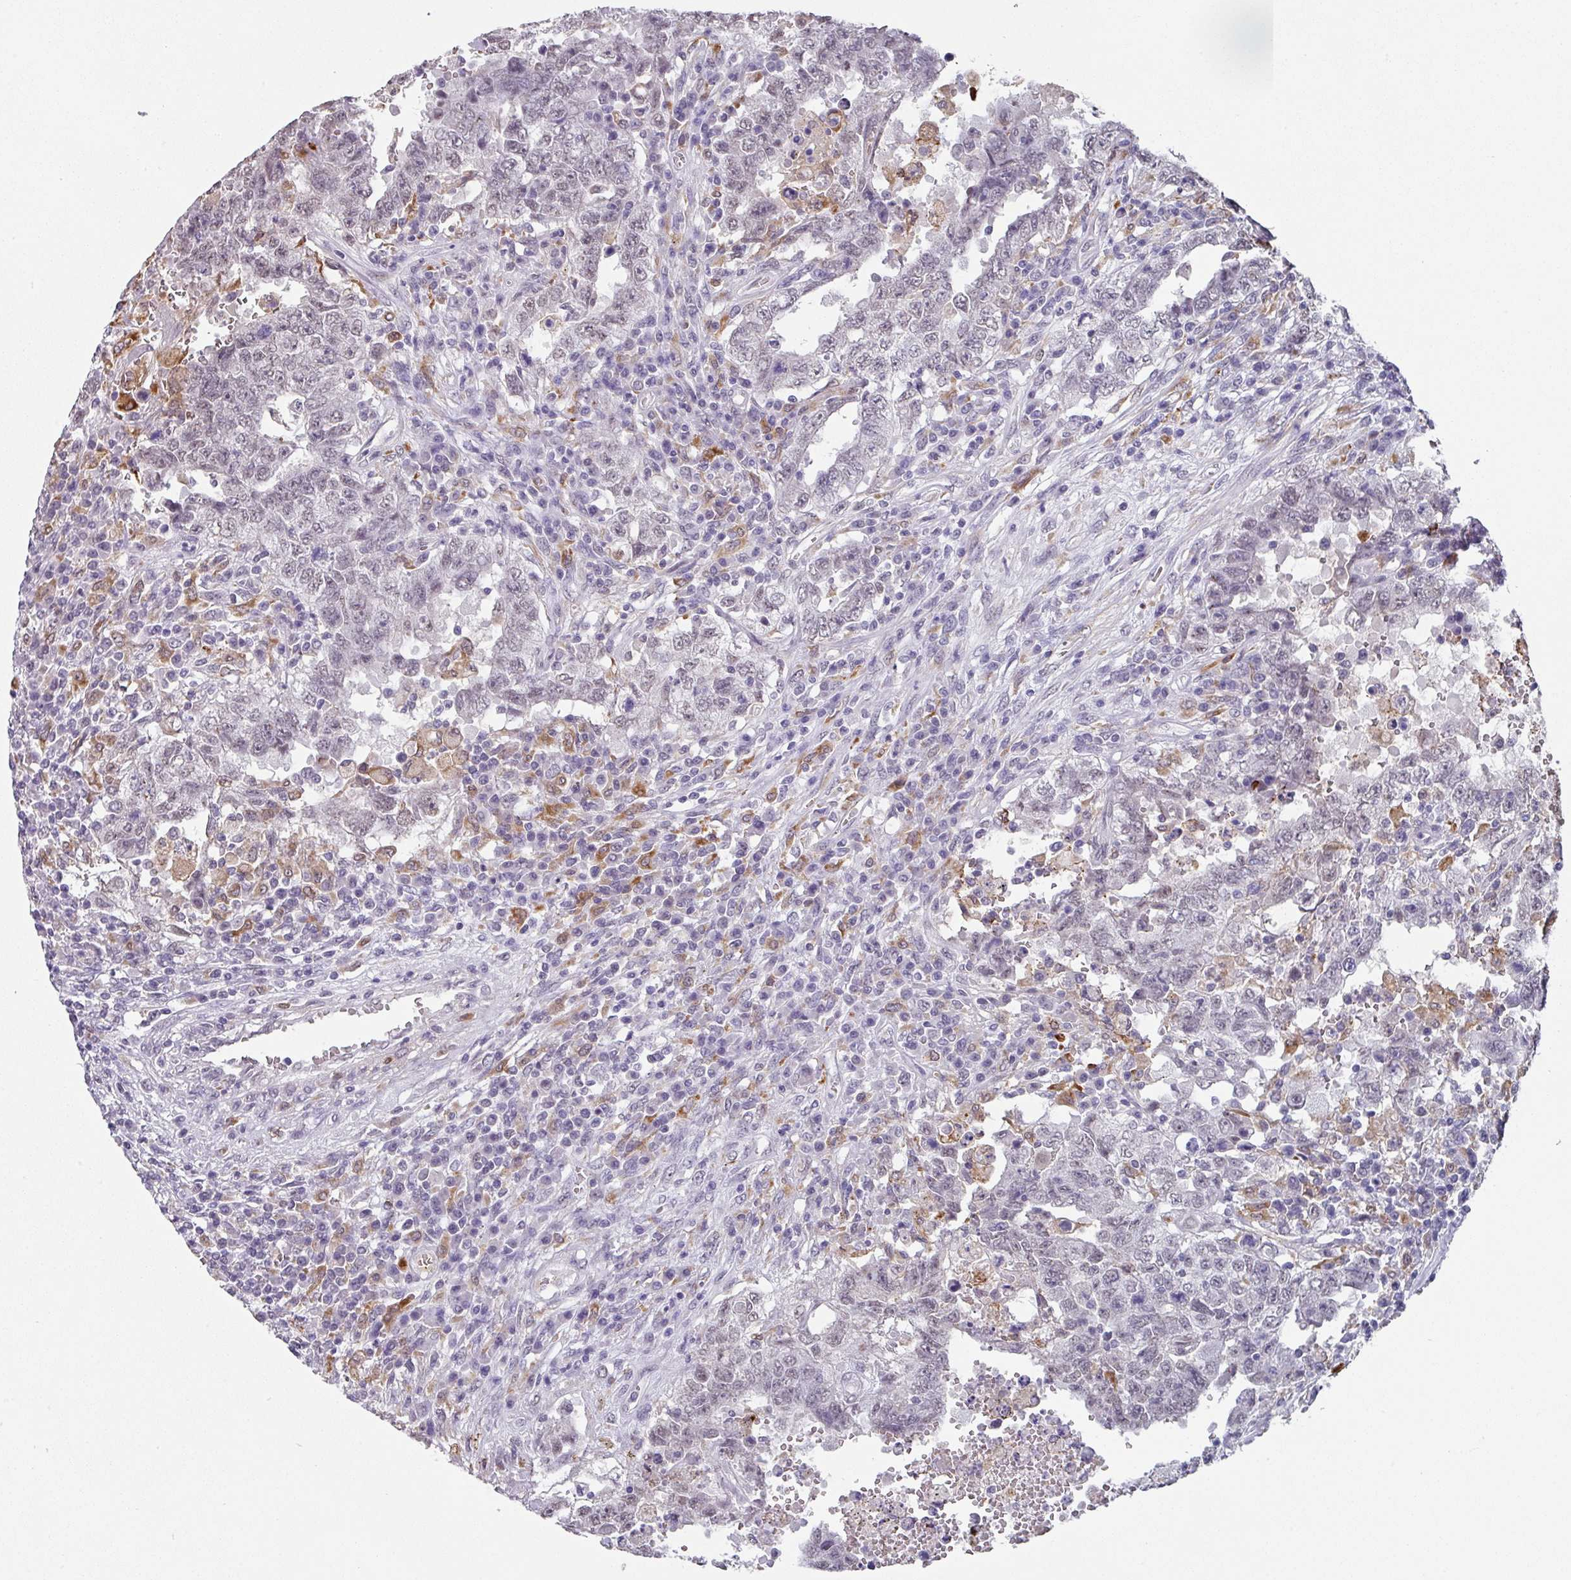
{"staining": {"intensity": "negative", "quantity": "none", "location": "none"}, "tissue": "testis cancer", "cell_type": "Tumor cells", "image_type": "cancer", "snomed": [{"axis": "morphology", "description": "Carcinoma, Embryonal, NOS"}, {"axis": "topography", "description": "Testis"}], "caption": "IHC micrograph of neoplastic tissue: testis cancer stained with DAB shows no significant protein positivity in tumor cells.", "gene": "C1QB", "patient": {"sex": "male", "age": 26}}